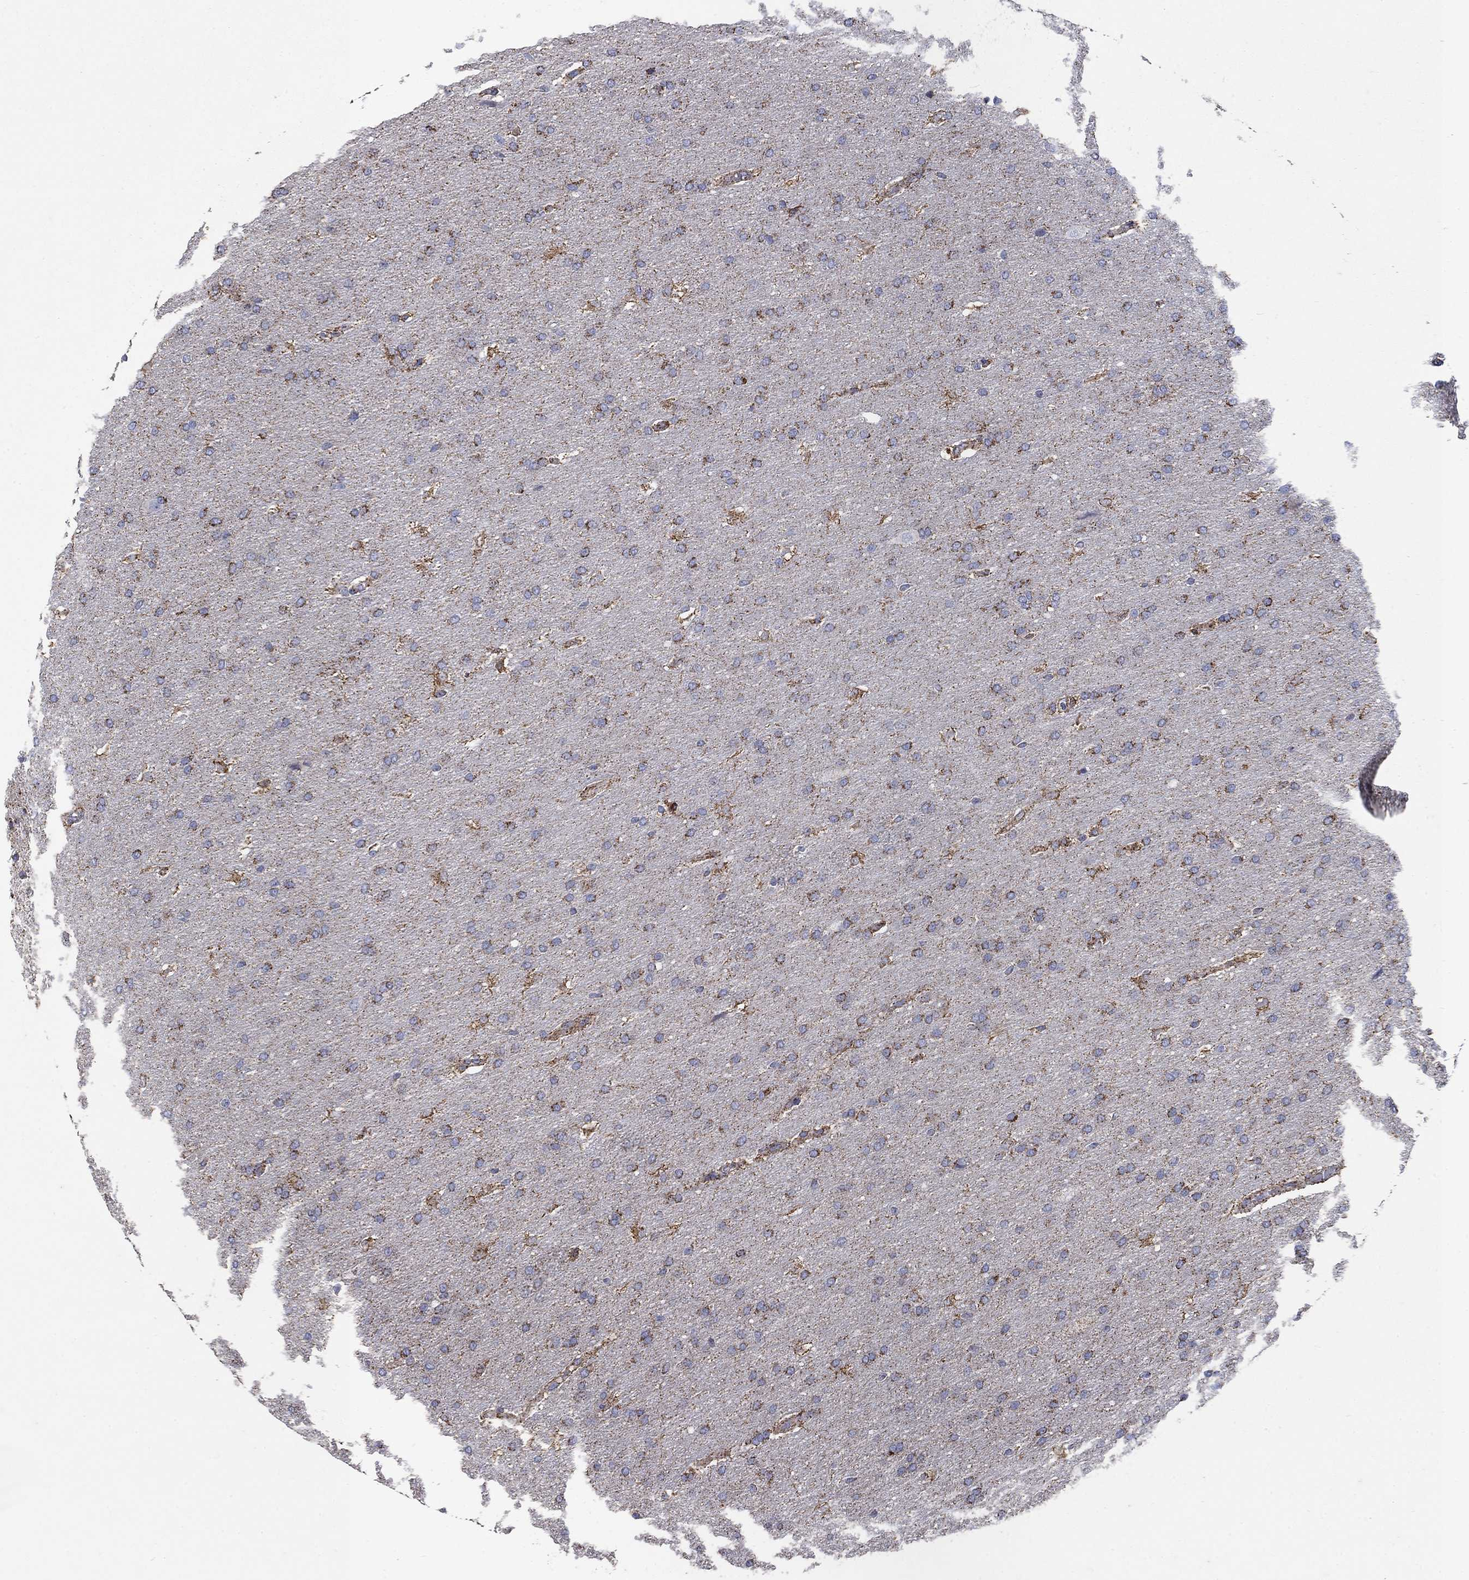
{"staining": {"intensity": "strong", "quantity": "<25%", "location": "cytoplasmic/membranous"}, "tissue": "glioma", "cell_type": "Tumor cells", "image_type": "cancer", "snomed": [{"axis": "morphology", "description": "Glioma, malignant, Low grade"}, {"axis": "topography", "description": "Brain"}], "caption": "Immunohistochemistry (IHC) staining of malignant low-grade glioma, which reveals medium levels of strong cytoplasmic/membranous expression in about <25% of tumor cells indicating strong cytoplasmic/membranous protein staining. The staining was performed using DAB (3,3'-diaminobenzidine) (brown) for protein detection and nuclei were counterstained in hematoxylin (blue).", "gene": "PNPLA2", "patient": {"sex": "female", "age": 37}}